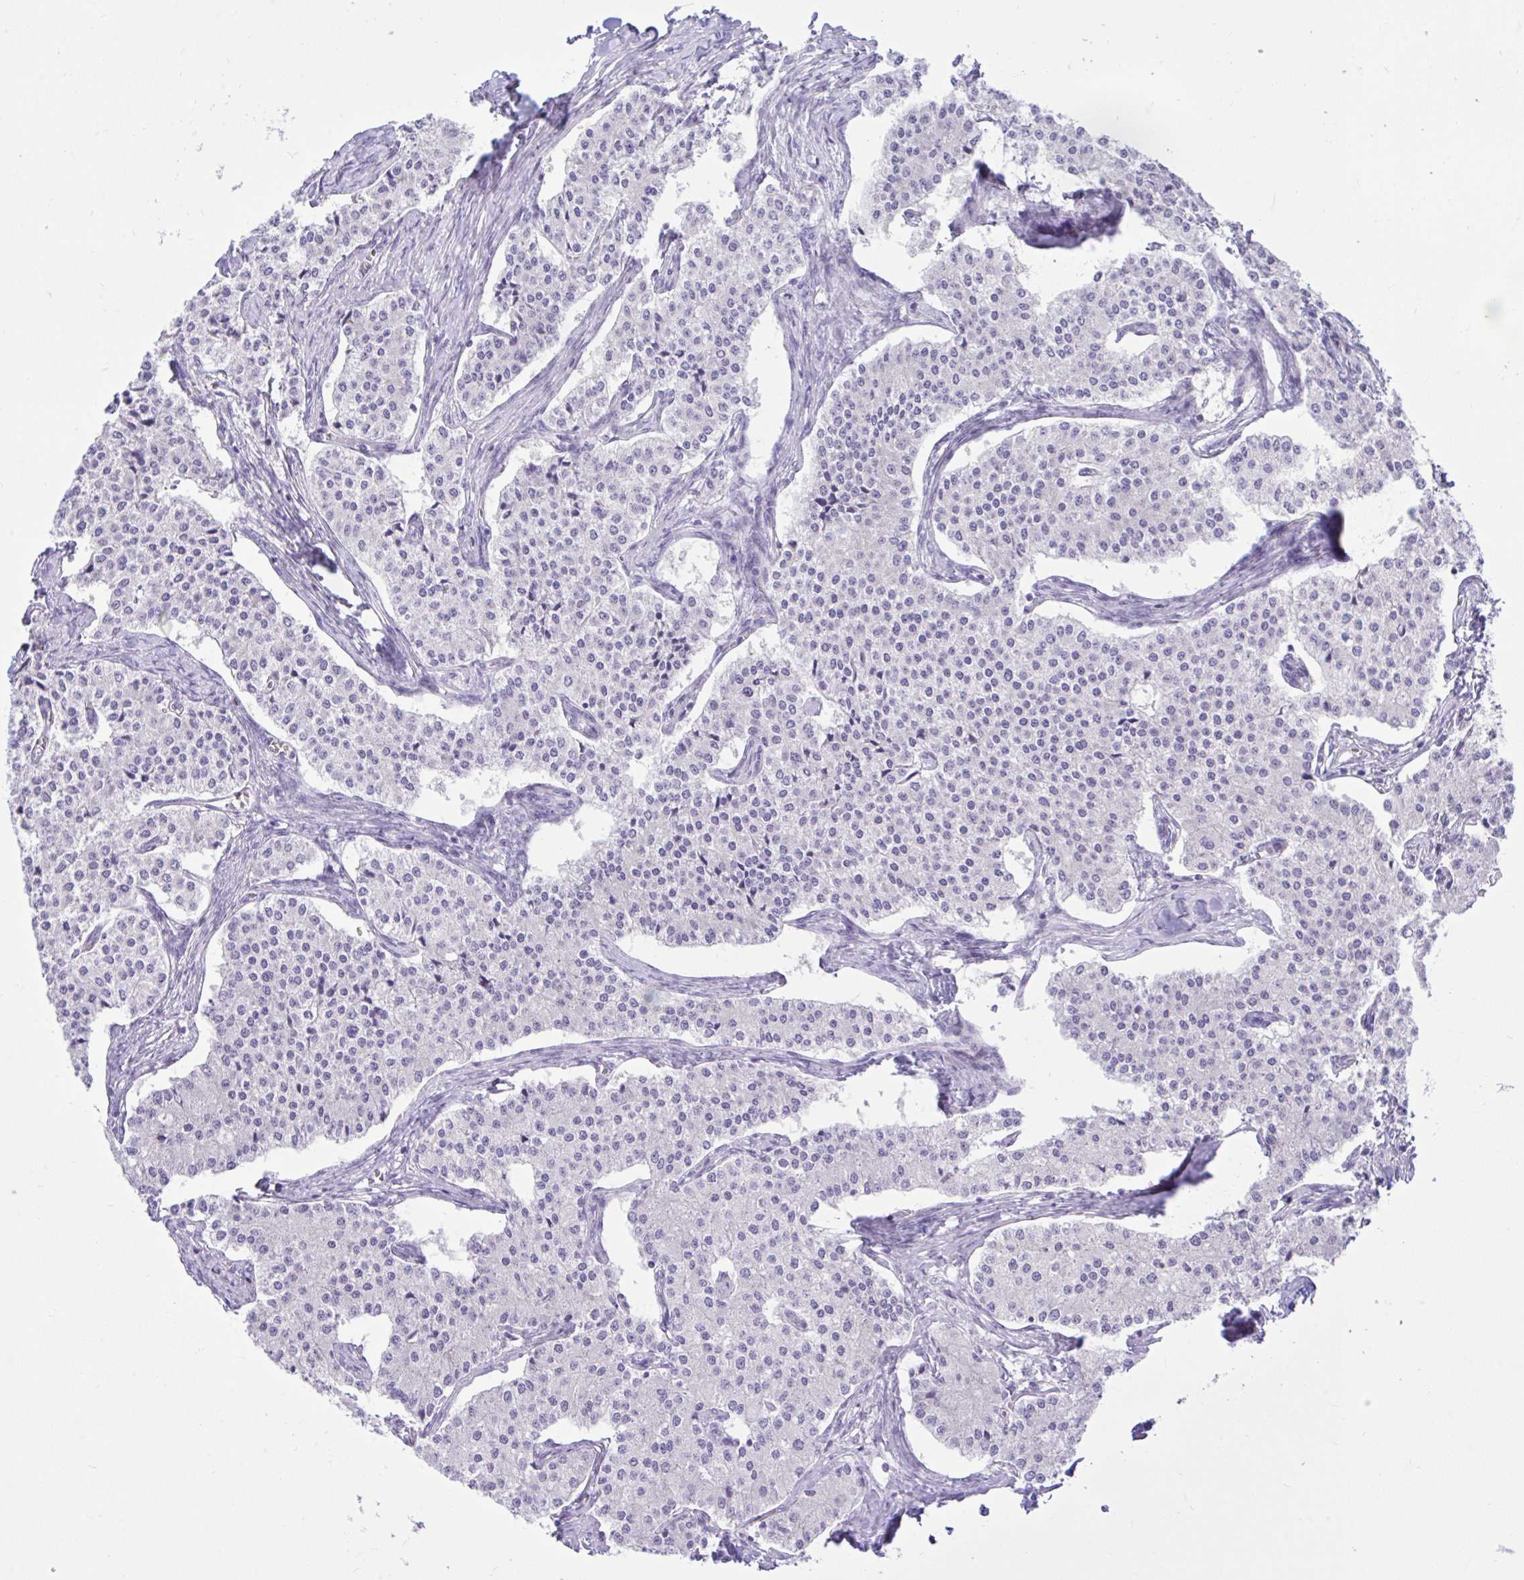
{"staining": {"intensity": "negative", "quantity": "none", "location": "none"}, "tissue": "carcinoid", "cell_type": "Tumor cells", "image_type": "cancer", "snomed": [{"axis": "morphology", "description": "Carcinoid, malignant, NOS"}, {"axis": "topography", "description": "Colon"}], "caption": "Tumor cells are negative for protein expression in human malignant carcinoid.", "gene": "ZNF101", "patient": {"sex": "female", "age": 52}}